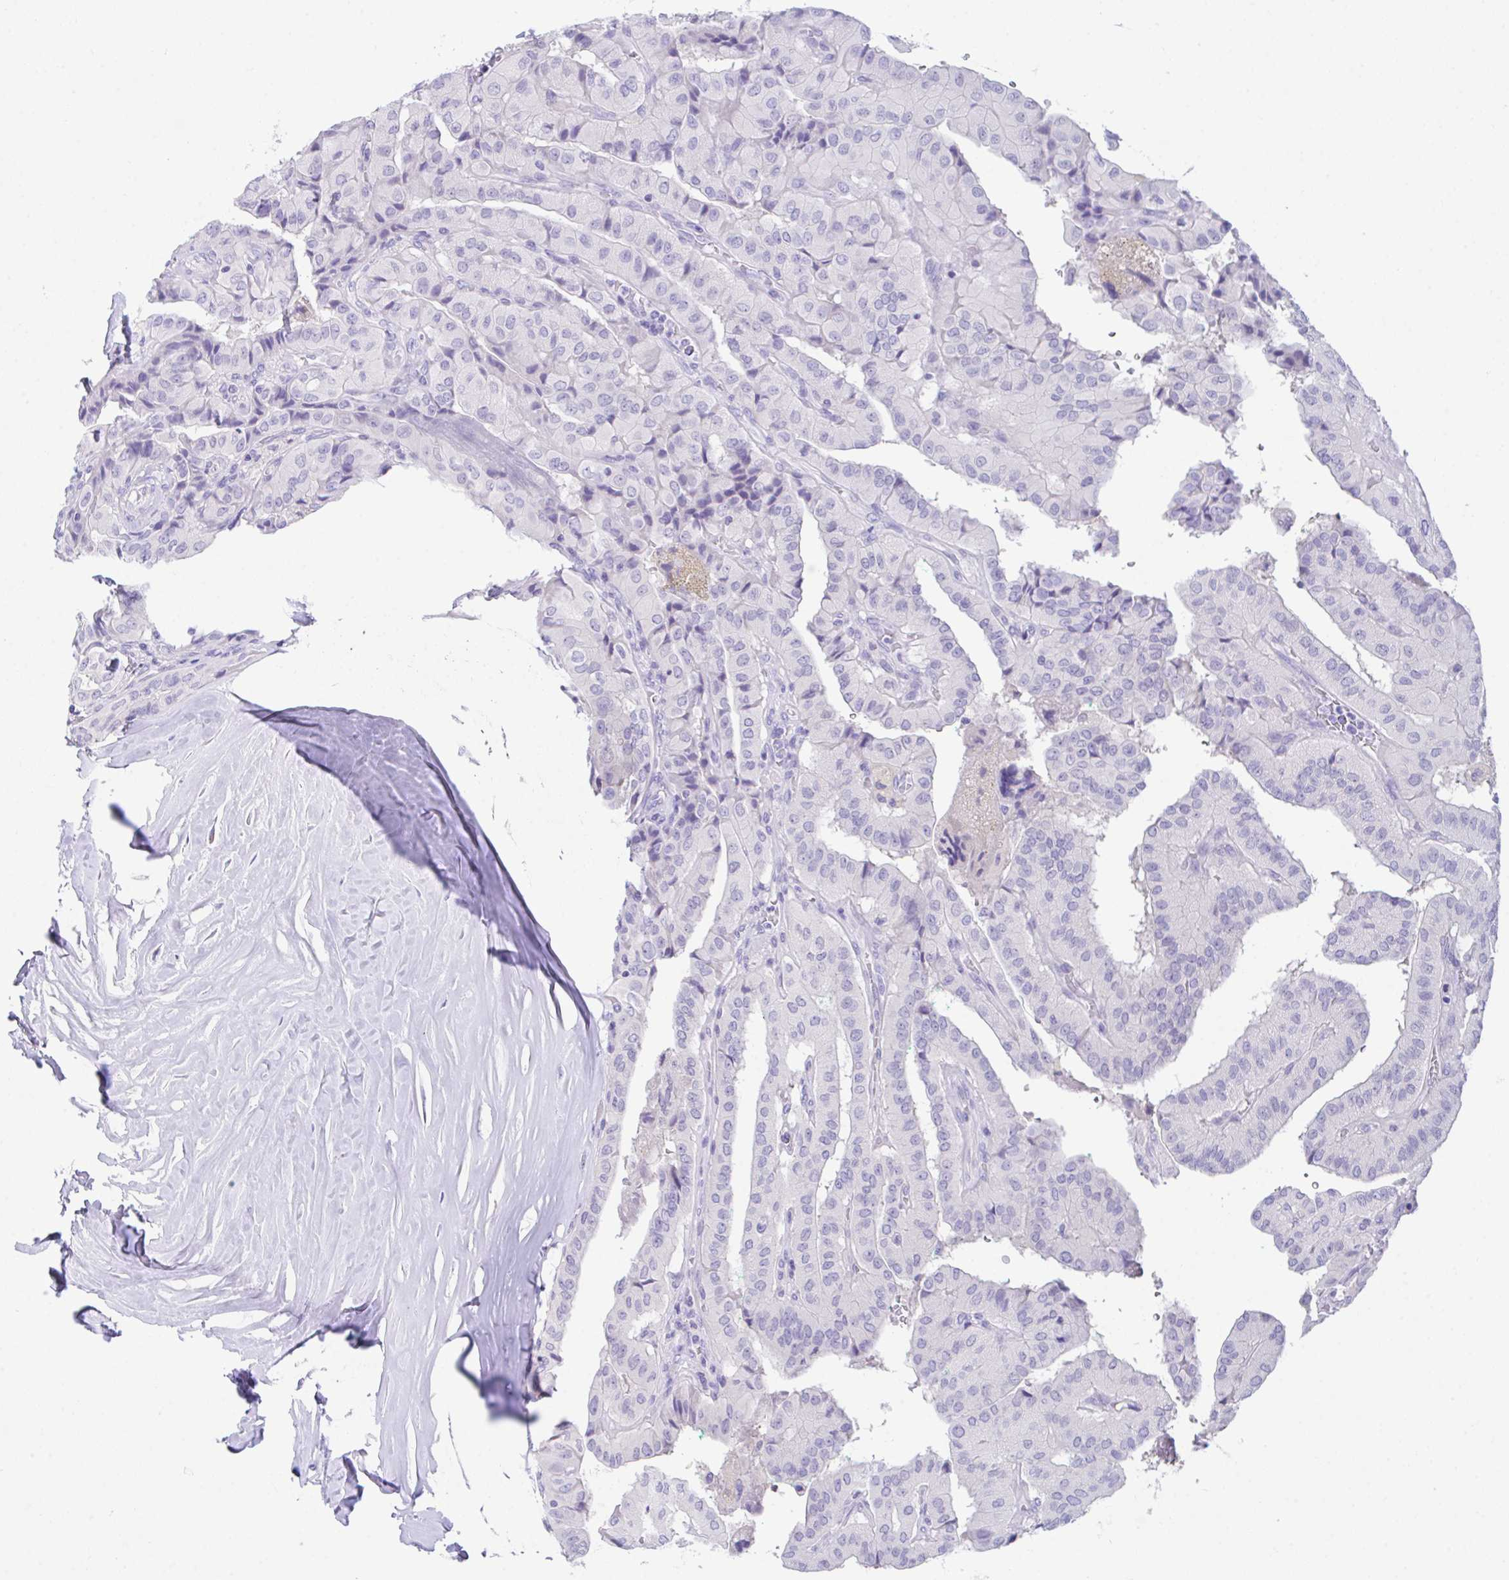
{"staining": {"intensity": "negative", "quantity": "none", "location": "none"}, "tissue": "thyroid cancer", "cell_type": "Tumor cells", "image_type": "cancer", "snomed": [{"axis": "morphology", "description": "Normal tissue, NOS"}, {"axis": "morphology", "description": "Papillary adenocarcinoma, NOS"}, {"axis": "topography", "description": "Thyroid gland"}], "caption": "Tumor cells show no significant positivity in thyroid papillary adenocarcinoma.", "gene": "HACD4", "patient": {"sex": "female", "age": 59}}